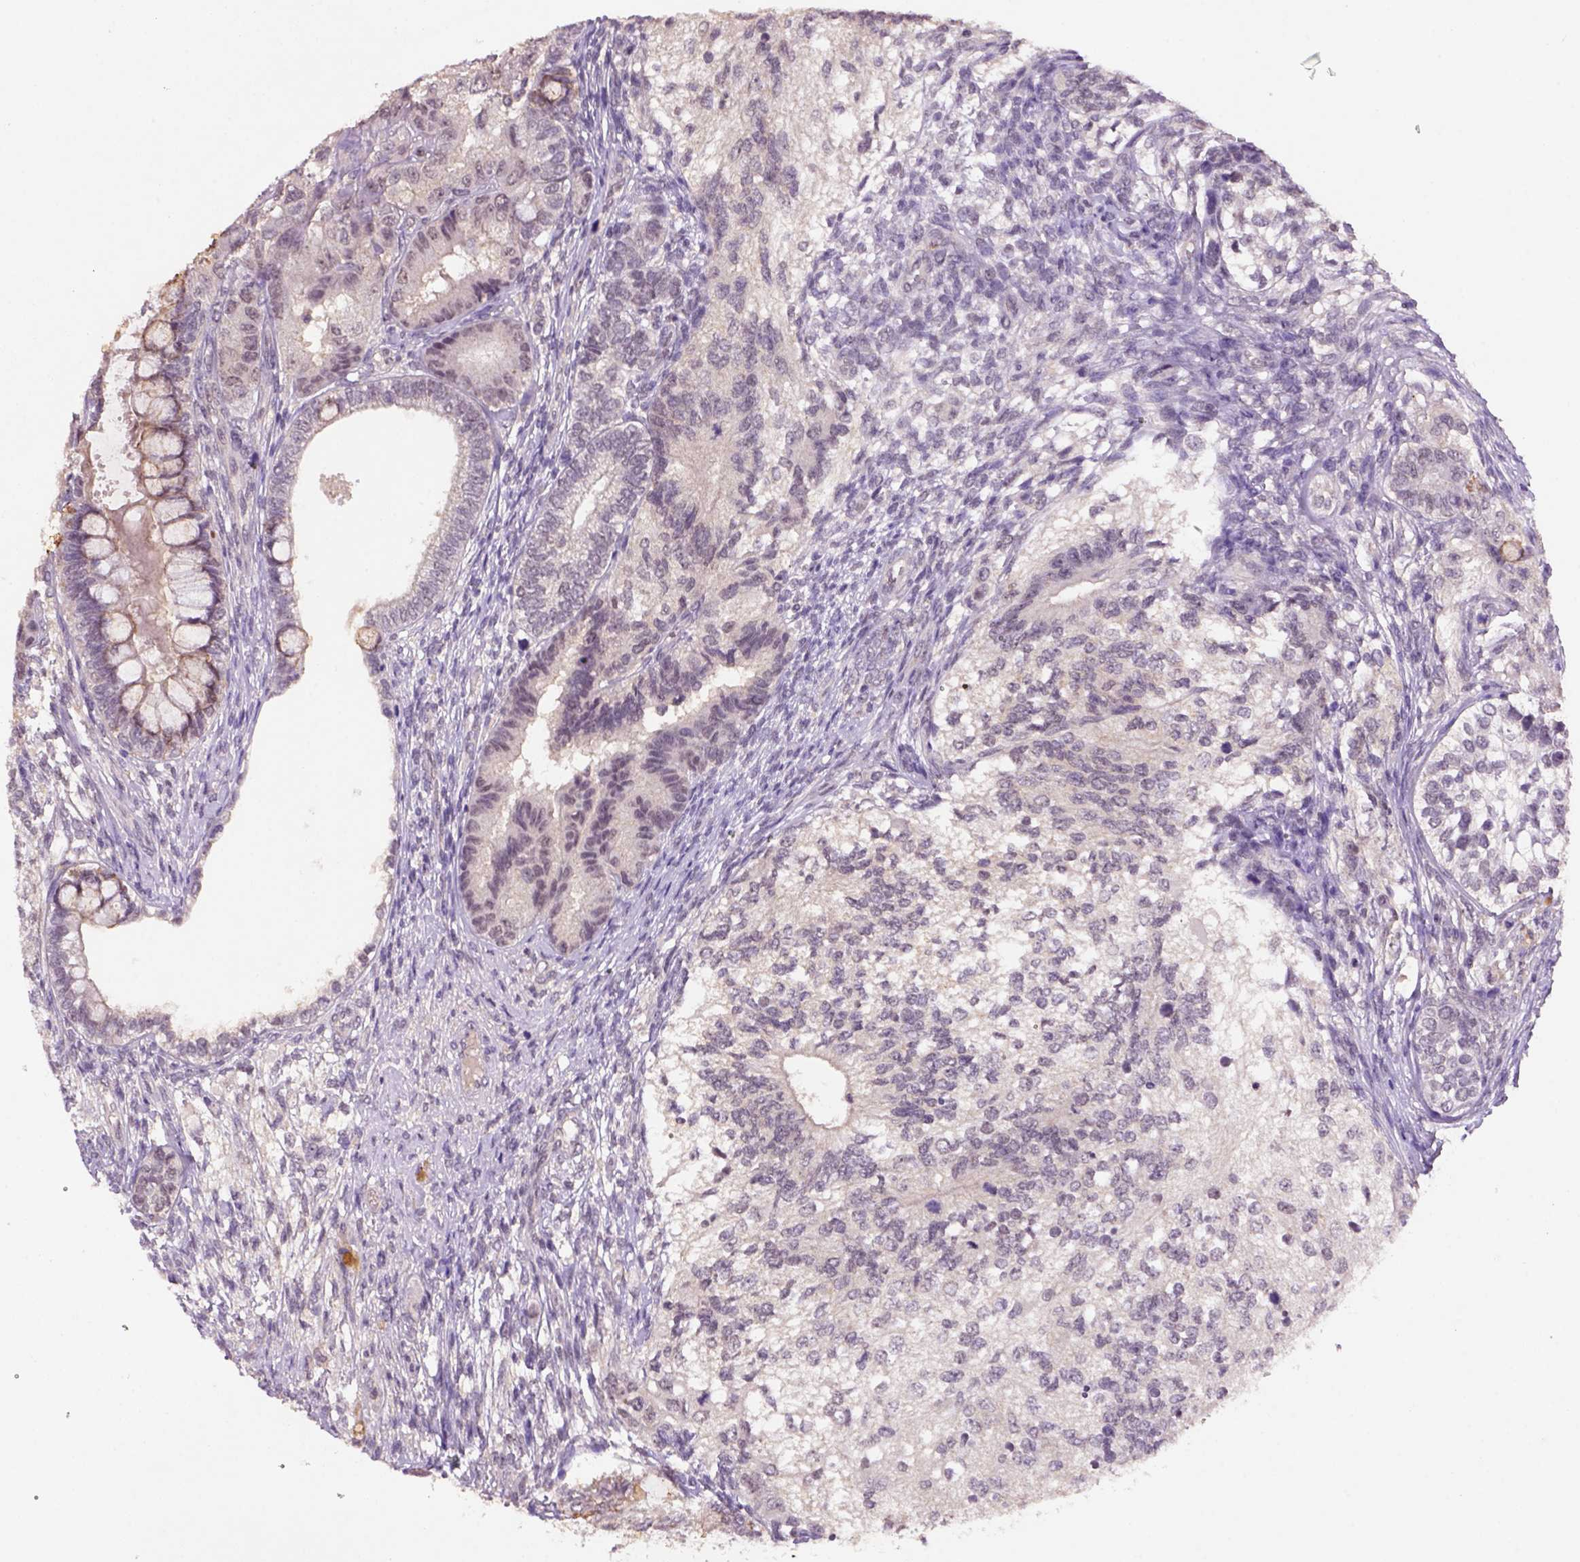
{"staining": {"intensity": "weak", "quantity": "25%-75%", "location": "cytoplasmic/membranous,nuclear"}, "tissue": "testis cancer", "cell_type": "Tumor cells", "image_type": "cancer", "snomed": [{"axis": "morphology", "description": "Seminoma, NOS"}, {"axis": "morphology", "description": "Carcinoma, Embryonal, NOS"}, {"axis": "topography", "description": "Testis"}], "caption": "Embryonal carcinoma (testis) was stained to show a protein in brown. There is low levels of weak cytoplasmic/membranous and nuclear expression in approximately 25%-75% of tumor cells. (Stains: DAB (3,3'-diaminobenzidine) in brown, nuclei in blue, Microscopy: brightfield microscopy at high magnification).", "gene": "SCML4", "patient": {"sex": "male", "age": 41}}